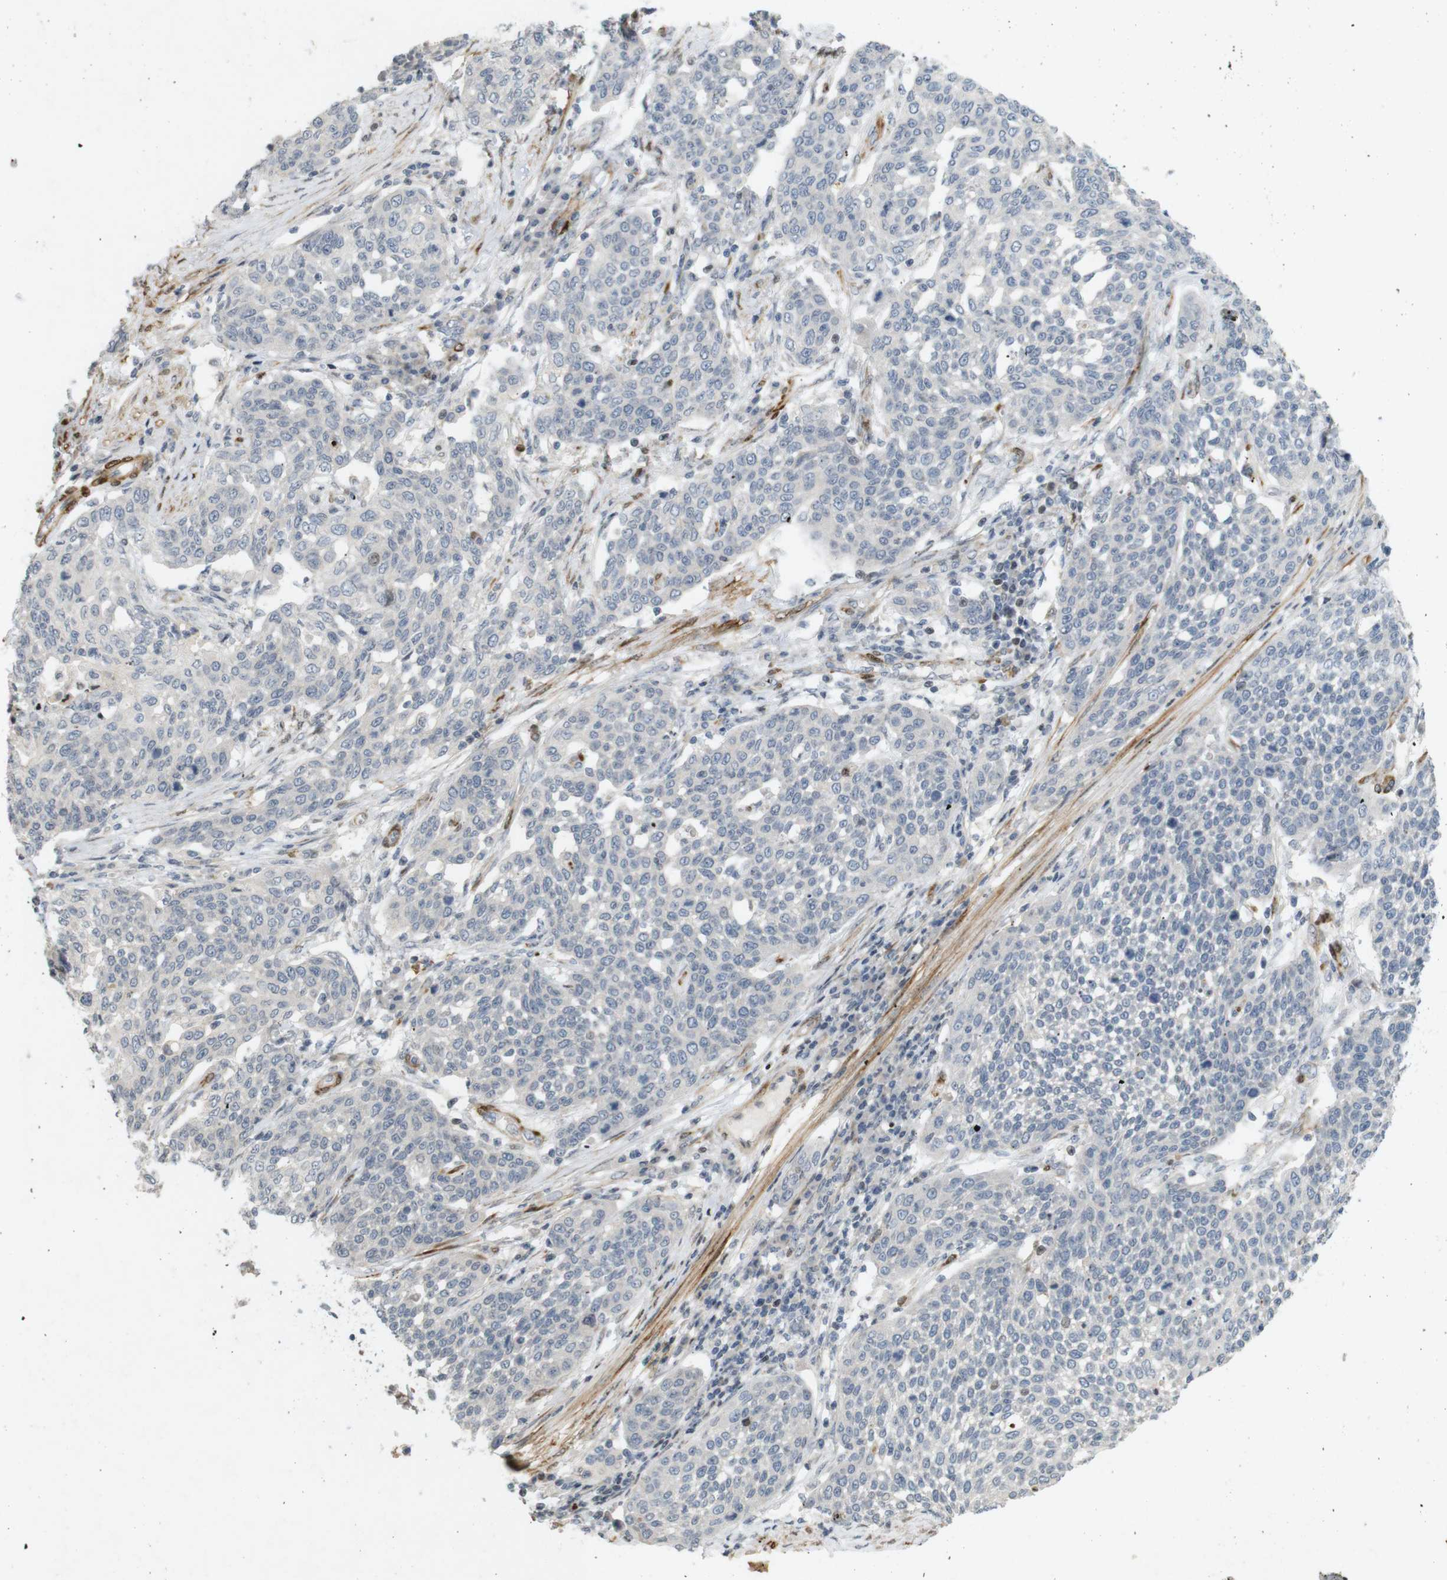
{"staining": {"intensity": "negative", "quantity": "none", "location": "none"}, "tissue": "cervical cancer", "cell_type": "Tumor cells", "image_type": "cancer", "snomed": [{"axis": "morphology", "description": "Squamous cell carcinoma, NOS"}, {"axis": "topography", "description": "Cervix"}], "caption": "Micrograph shows no protein expression in tumor cells of cervical squamous cell carcinoma tissue.", "gene": "PPP1R14A", "patient": {"sex": "female", "age": 34}}